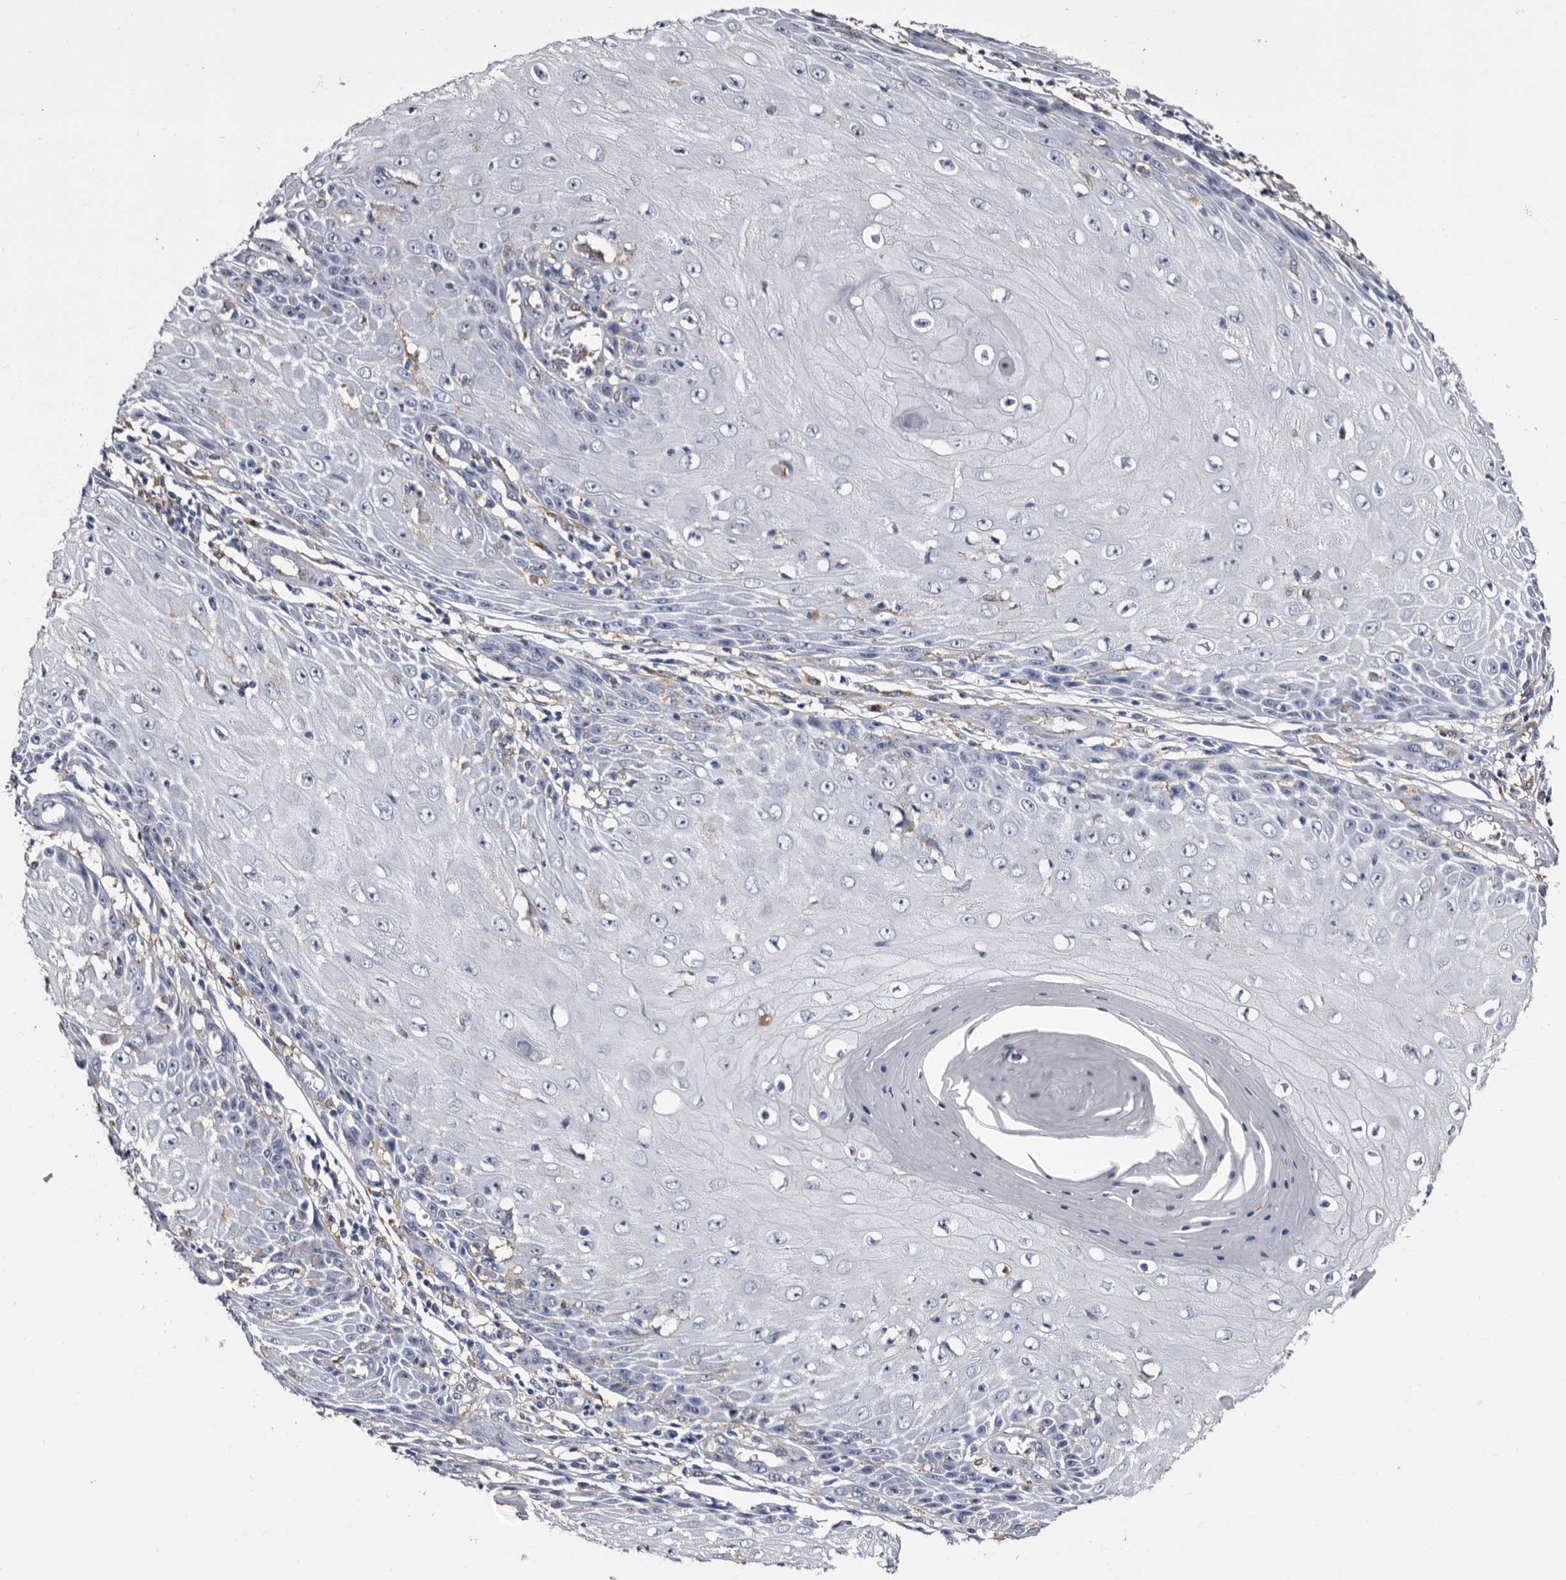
{"staining": {"intensity": "negative", "quantity": "none", "location": "none"}, "tissue": "skin cancer", "cell_type": "Tumor cells", "image_type": "cancer", "snomed": [{"axis": "morphology", "description": "Squamous cell carcinoma, NOS"}, {"axis": "topography", "description": "Skin"}], "caption": "Immunohistochemical staining of skin cancer demonstrates no significant positivity in tumor cells. The staining was performed using DAB to visualize the protein expression in brown, while the nuclei were stained in blue with hematoxylin (Magnification: 20x).", "gene": "EPB41L3", "patient": {"sex": "female", "age": 73}}